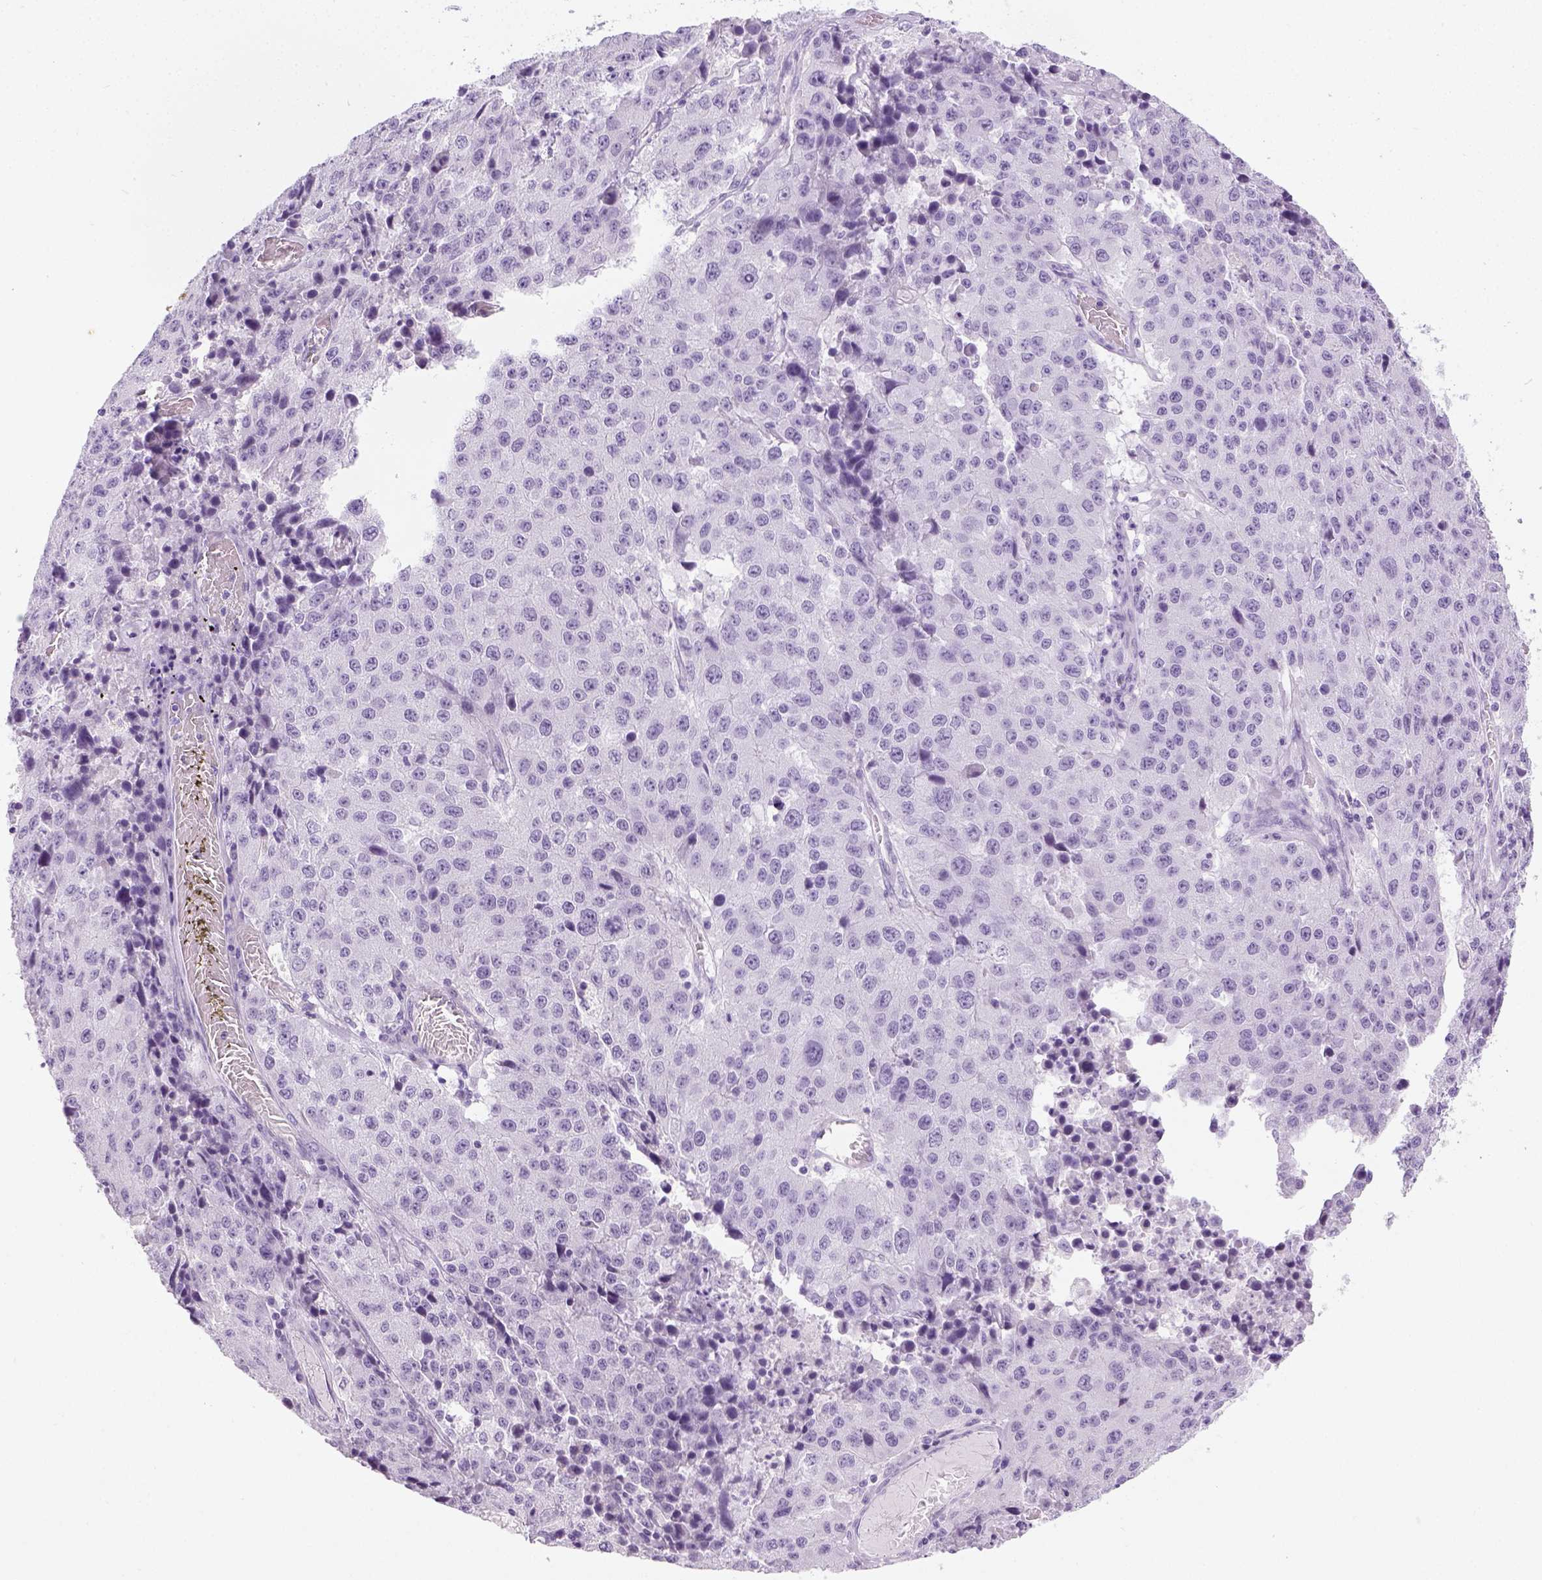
{"staining": {"intensity": "negative", "quantity": "none", "location": "none"}, "tissue": "stomach cancer", "cell_type": "Tumor cells", "image_type": "cancer", "snomed": [{"axis": "morphology", "description": "Adenocarcinoma, NOS"}, {"axis": "topography", "description": "Stomach"}], "caption": "A high-resolution image shows IHC staining of stomach cancer (adenocarcinoma), which exhibits no significant positivity in tumor cells.", "gene": "LGSN", "patient": {"sex": "male", "age": 71}}